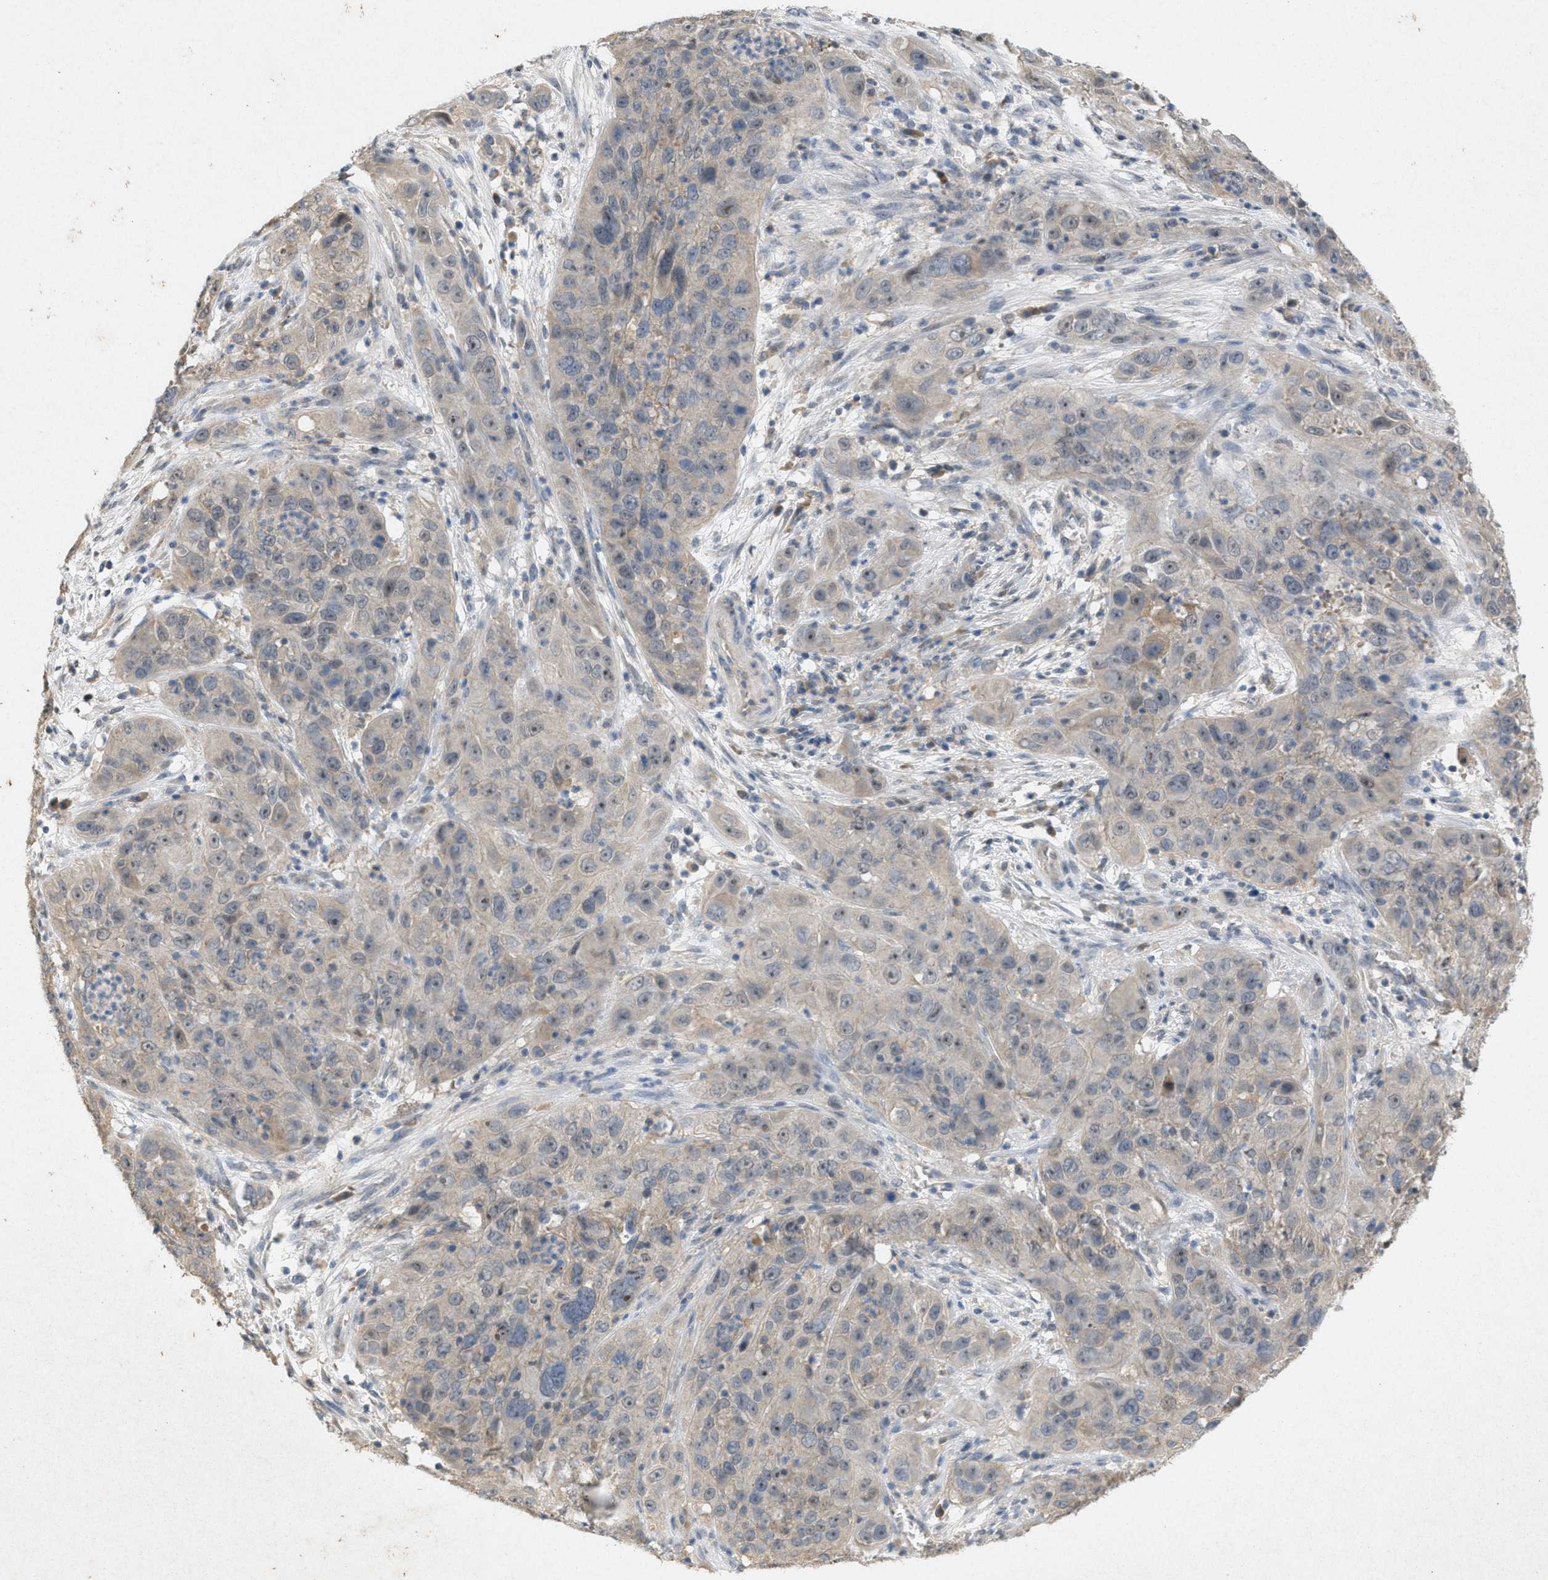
{"staining": {"intensity": "weak", "quantity": "<25%", "location": "nuclear"}, "tissue": "cervical cancer", "cell_type": "Tumor cells", "image_type": "cancer", "snomed": [{"axis": "morphology", "description": "Squamous cell carcinoma, NOS"}, {"axis": "topography", "description": "Cervix"}], "caption": "This is a histopathology image of IHC staining of cervical cancer, which shows no staining in tumor cells.", "gene": "DCAF7", "patient": {"sex": "female", "age": 32}}